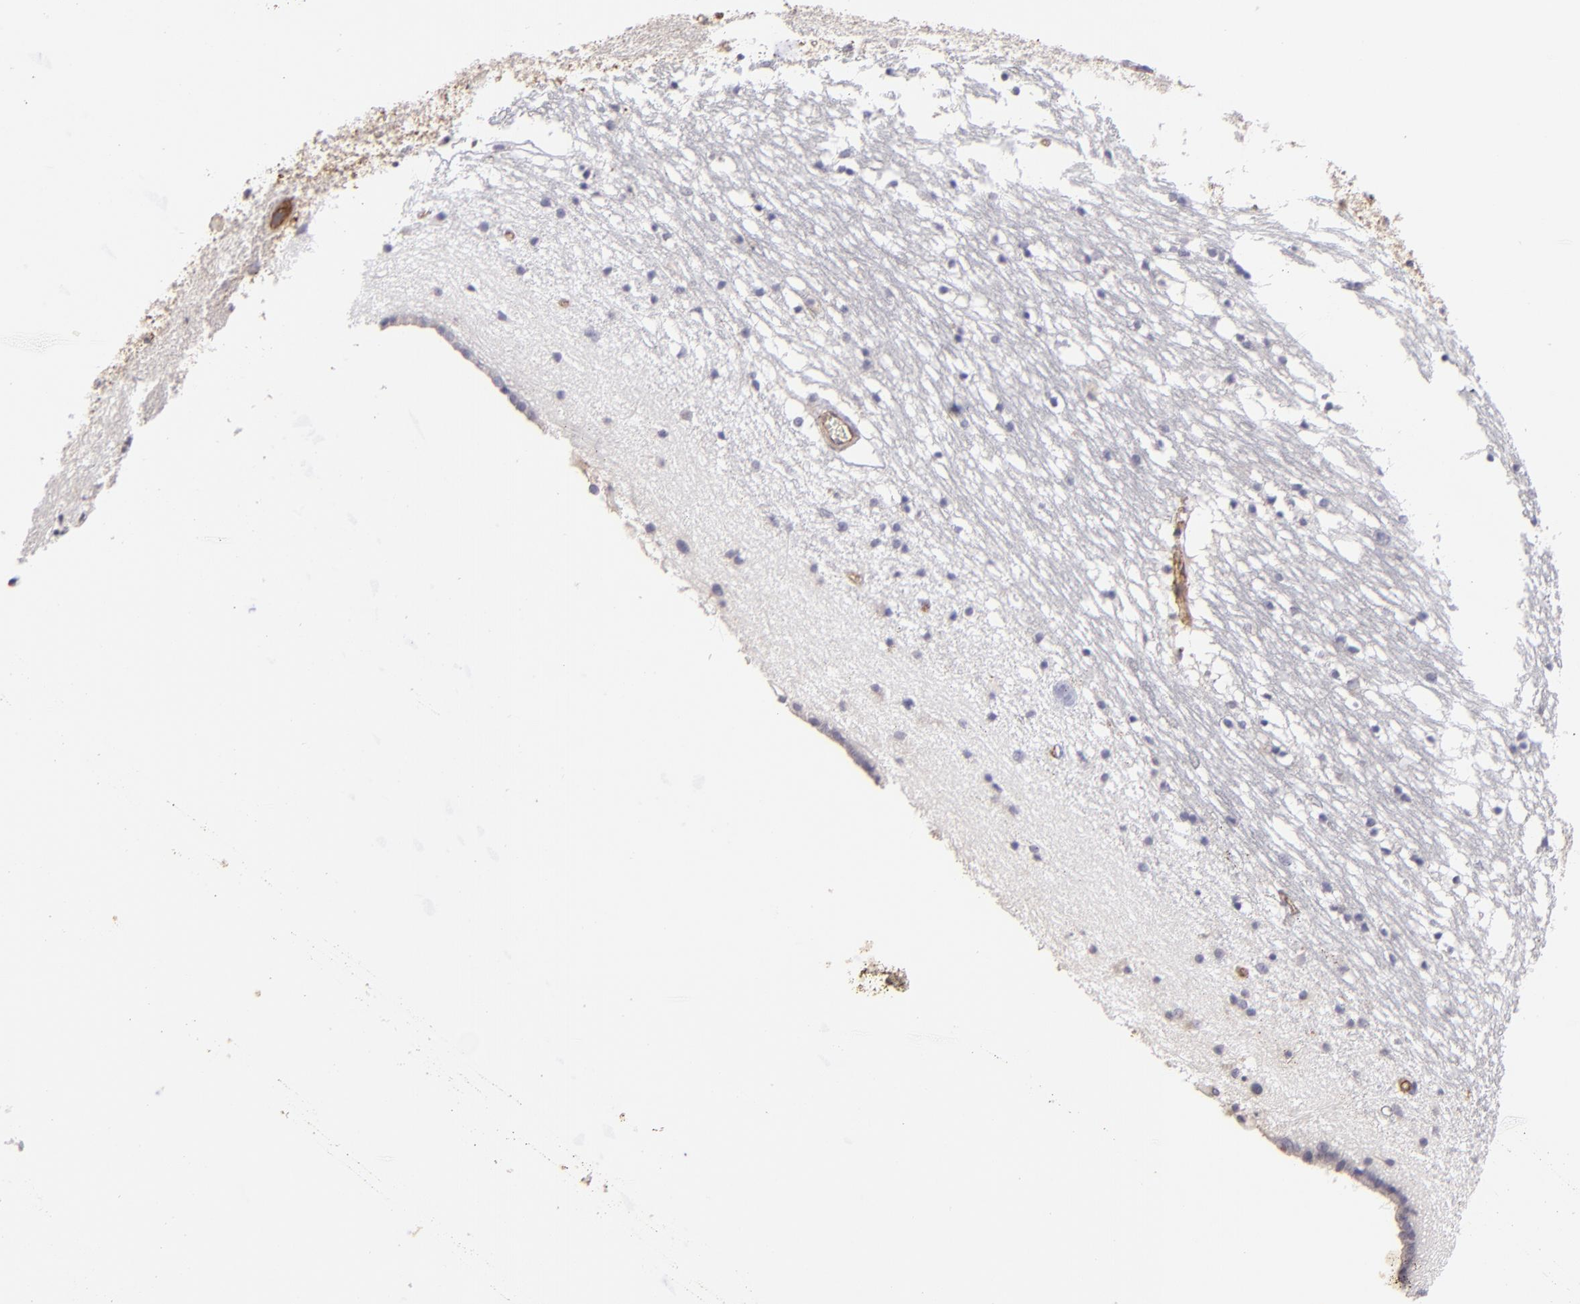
{"staining": {"intensity": "negative", "quantity": "none", "location": "none"}, "tissue": "caudate", "cell_type": "Glial cells", "image_type": "normal", "snomed": [{"axis": "morphology", "description": "Normal tissue, NOS"}, {"axis": "topography", "description": "Lateral ventricle wall"}], "caption": "High magnification brightfield microscopy of benign caudate stained with DAB (3,3'-diaminobenzidine) (brown) and counterstained with hematoxylin (blue): glial cells show no significant staining.", "gene": "DYSF", "patient": {"sex": "male", "age": 45}}